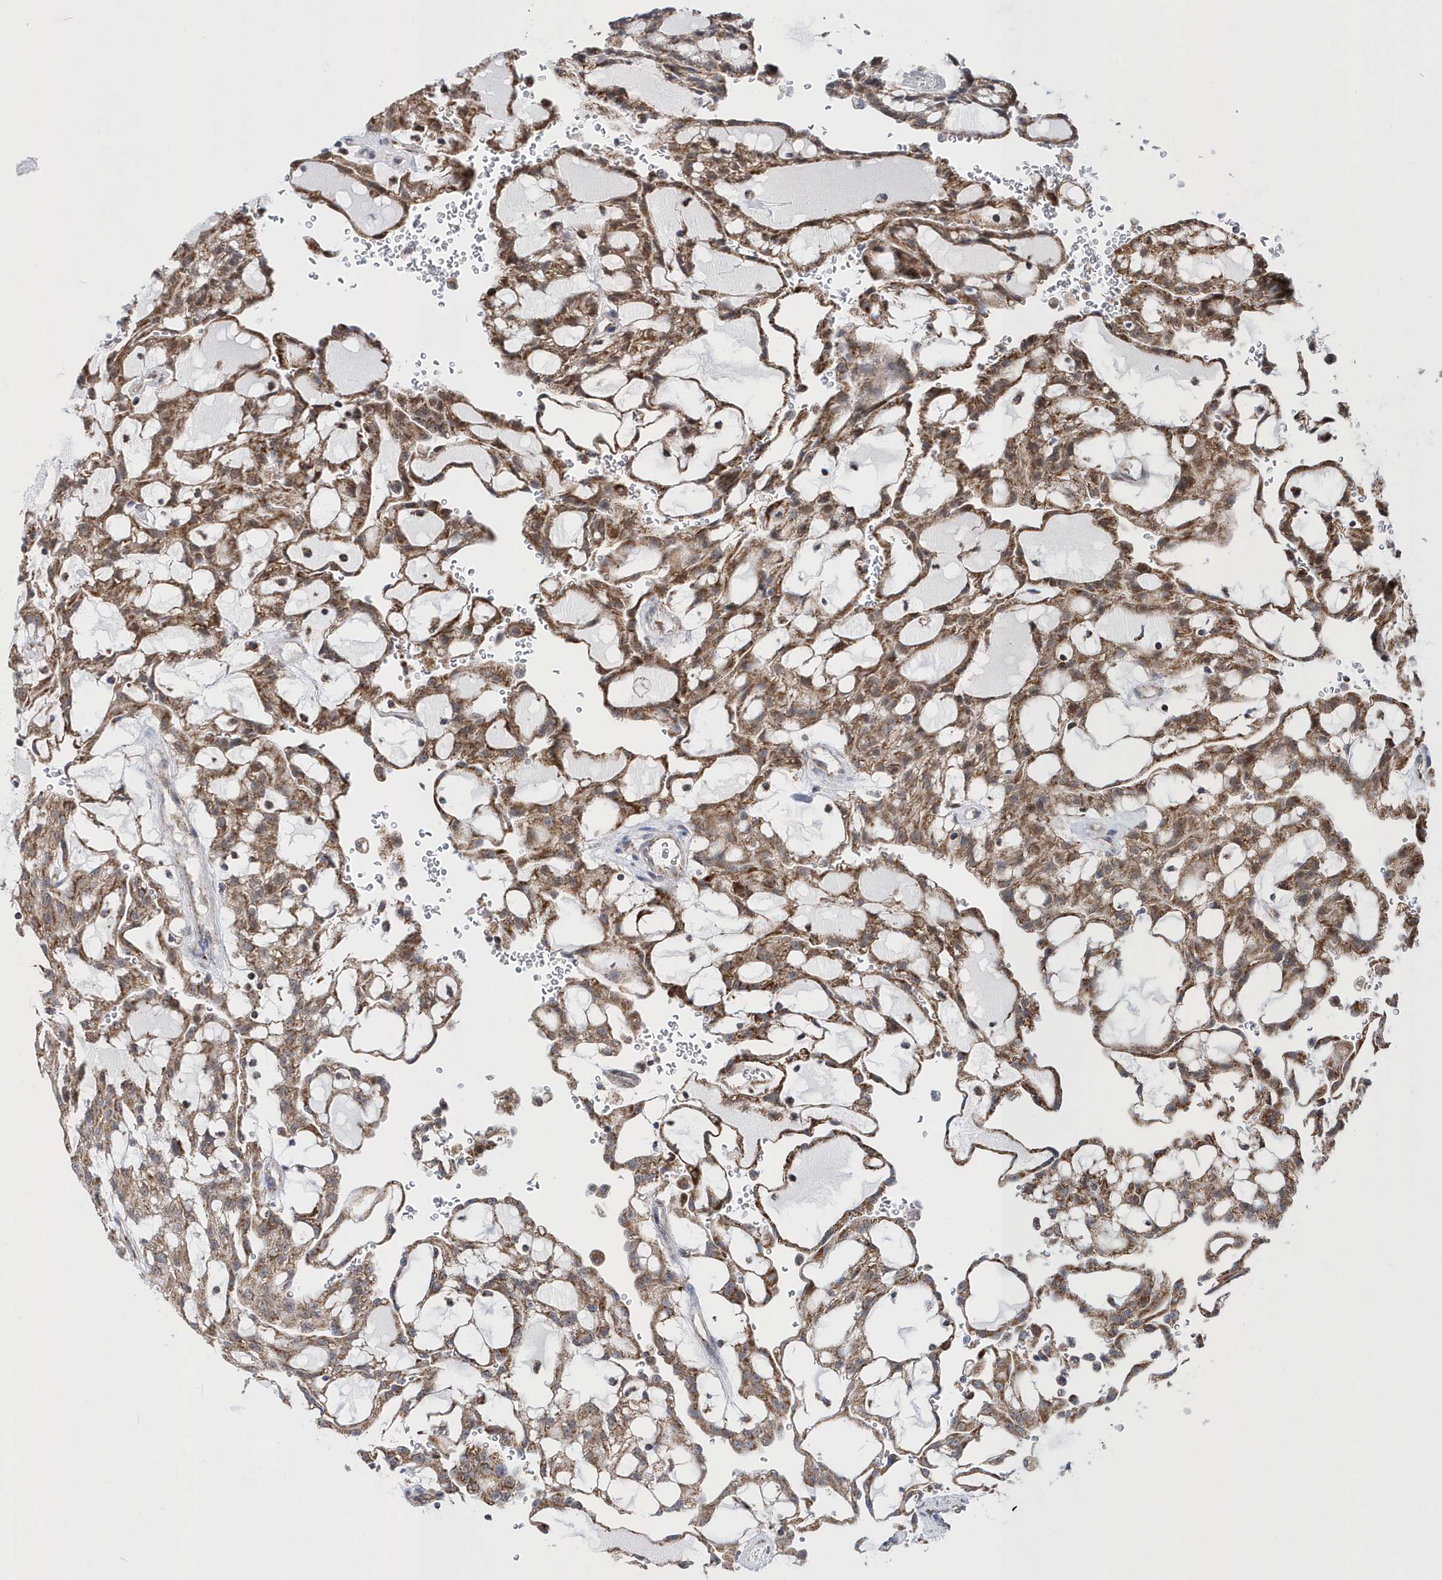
{"staining": {"intensity": "moderate", "quantity": ">75%", "location": "cytoplasmic/membranous"}, "tissue": "renal cancer", "cell_type": "Tumor cells", "image_type": "cancer", "snomed": [{"axis": "morphology", "description": "Adenocarcinoma, NOS"}, {"axis": "topography", "description": "Kidney"}], "caption": "Renal adenocarcinoma was stained to show a protein in brown. There is medium levels of moderate cytoplasmic/membranous positivity in approximately >75% of tumor cells.", "gene": "SPATA5", "patient": {"sex": "male", "age": 63}}